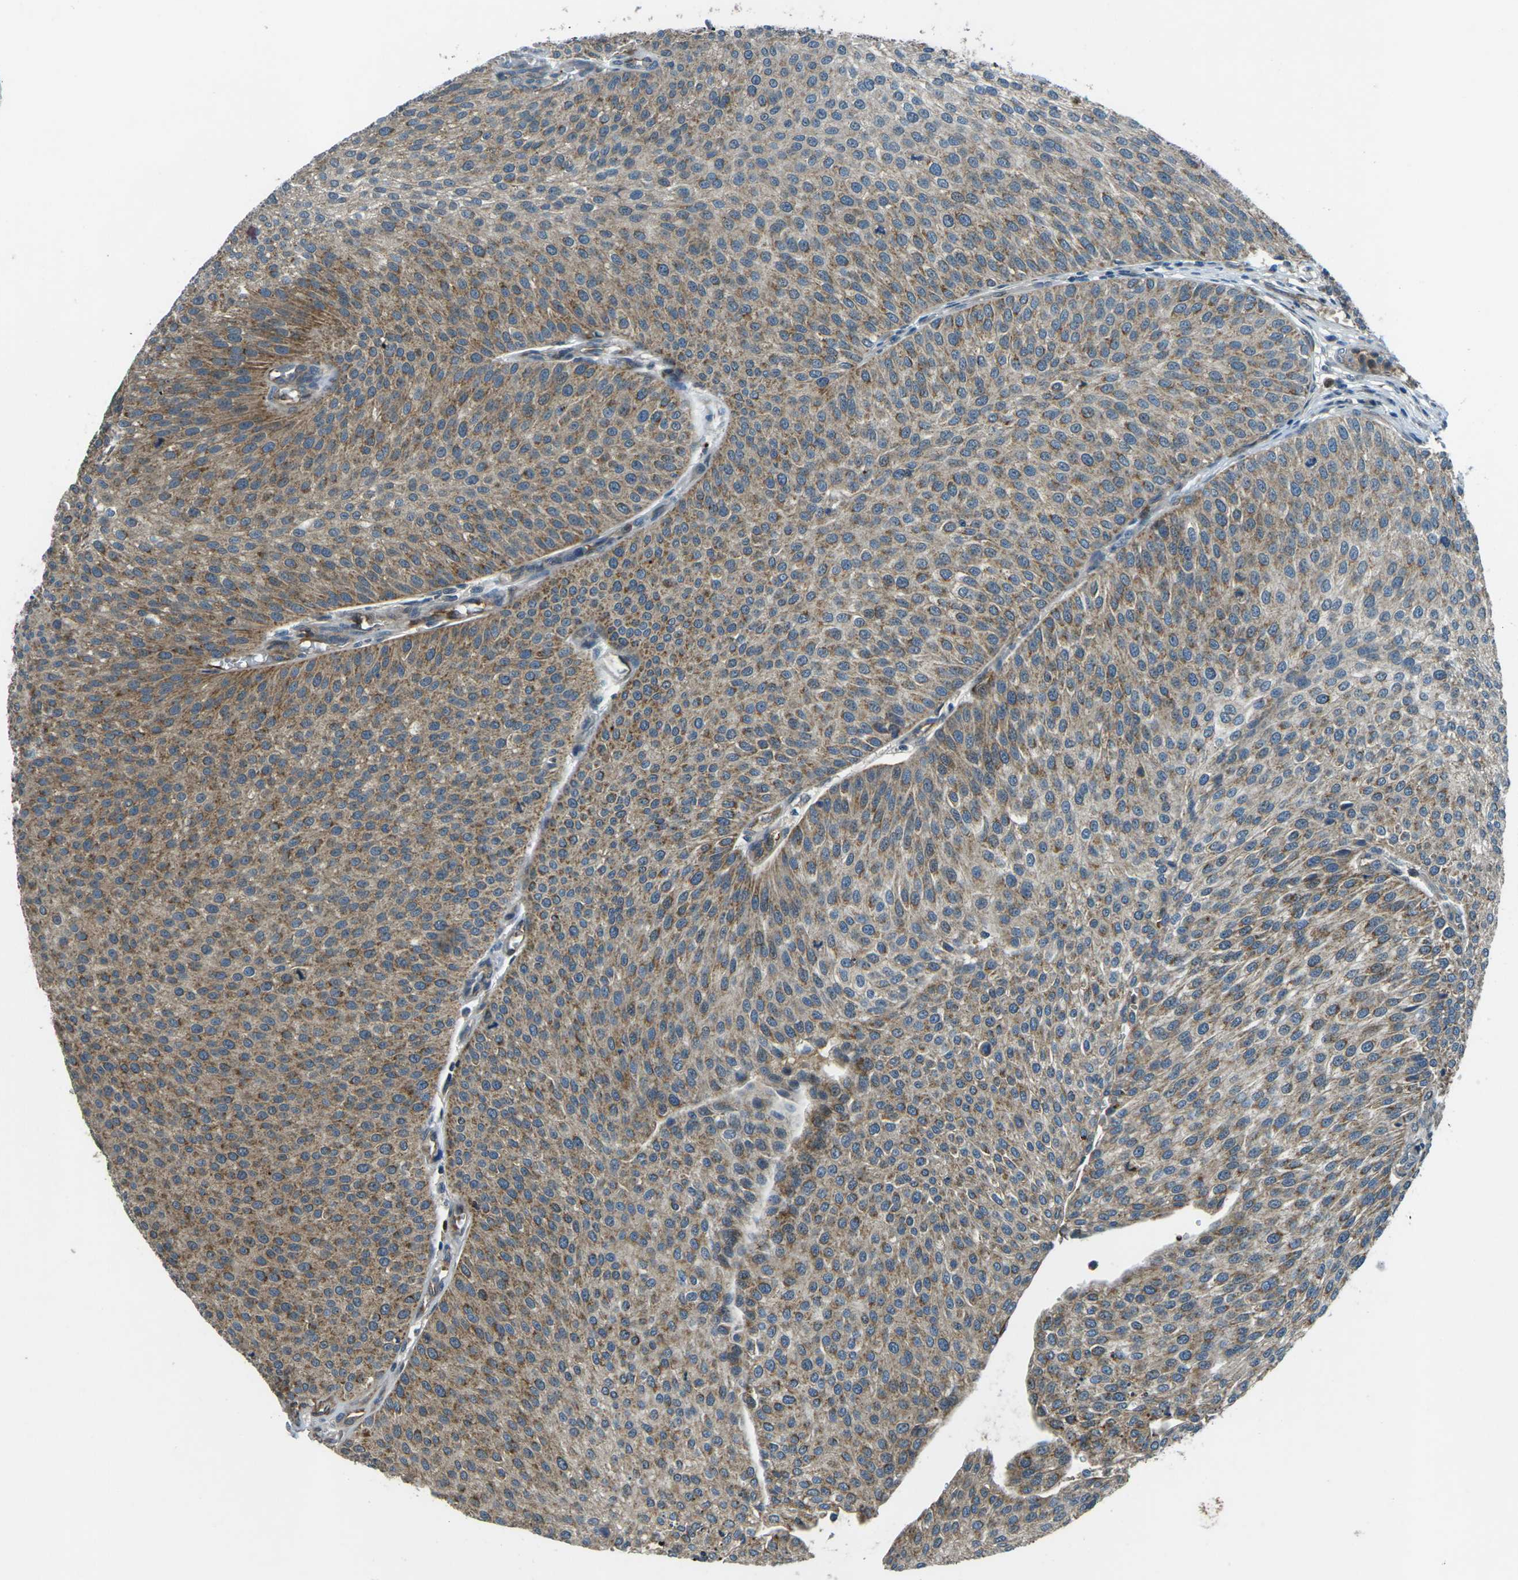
{"staining": {"intensity": "moderate", "quantity": ">75%", "location": "cytoplasmic/membranous"}, "tissue": "urothelial cancer", "cell_type": "Tumor cells", "image_type": "cancer", "snomed": [{"axis": "morphology", "description": "Urothelial carcinoma, Low grade"}, {"axis": "topography", "description": "Smooth muscle"}, {"axis": "topography", "description": "Urinary bladder"}], "caption": "Moderate cytoplasmic/membranous staining for a protein is seen in approximately >75% of tumor cells of urothelial carcinoma (low-grade) using immunohistochemistry.", "gene": "AFAP1", "patient": {"sex": "male", "age": 60}}